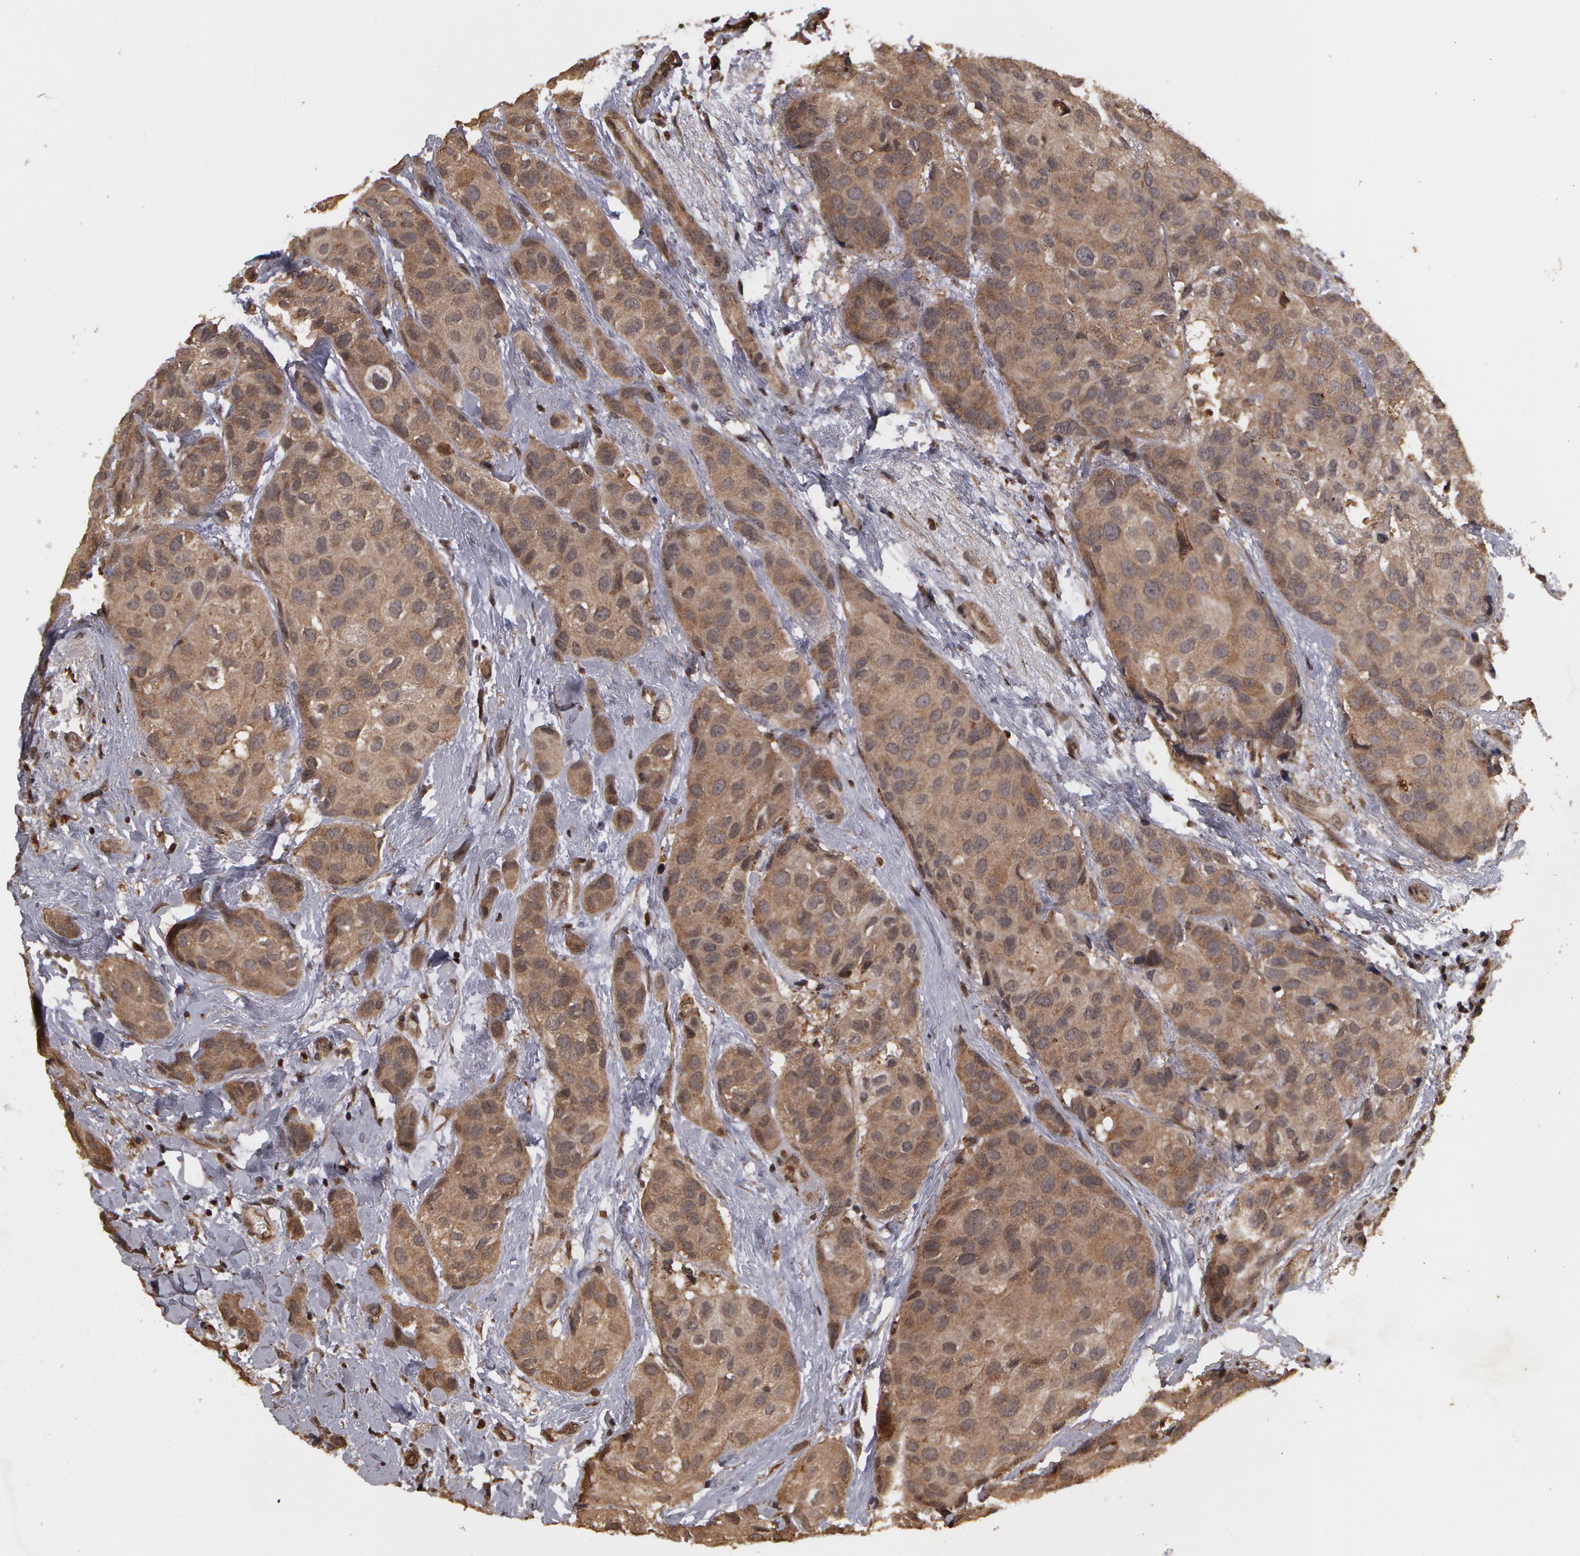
{"staining": {"intensity": "moderate", "quantity": ">75%", "location": "cytoplasmic/membranous"}, "tissue": "breast cancer", "cell_type": "Tumor cells", "image_type": "cancer", "snomed": [{"axis": "morphology", "description": "Duct carcinoma"}, {"axis": "topography", "description": "Breast"}], "caption": "Protein analysis of breast infiltrating ductal carcinoma tissue reveals moderate cytoplasmic/membranous expression in approximately >75% of tumor cells. The staining was performed using DAB (3,3'-diaminobenzidine), with brown indicating positive protein expression. Nuclei are stained blue with hematoxylin.", "gene": "CALR", "patient": {"sex": "female", "age": 68}}